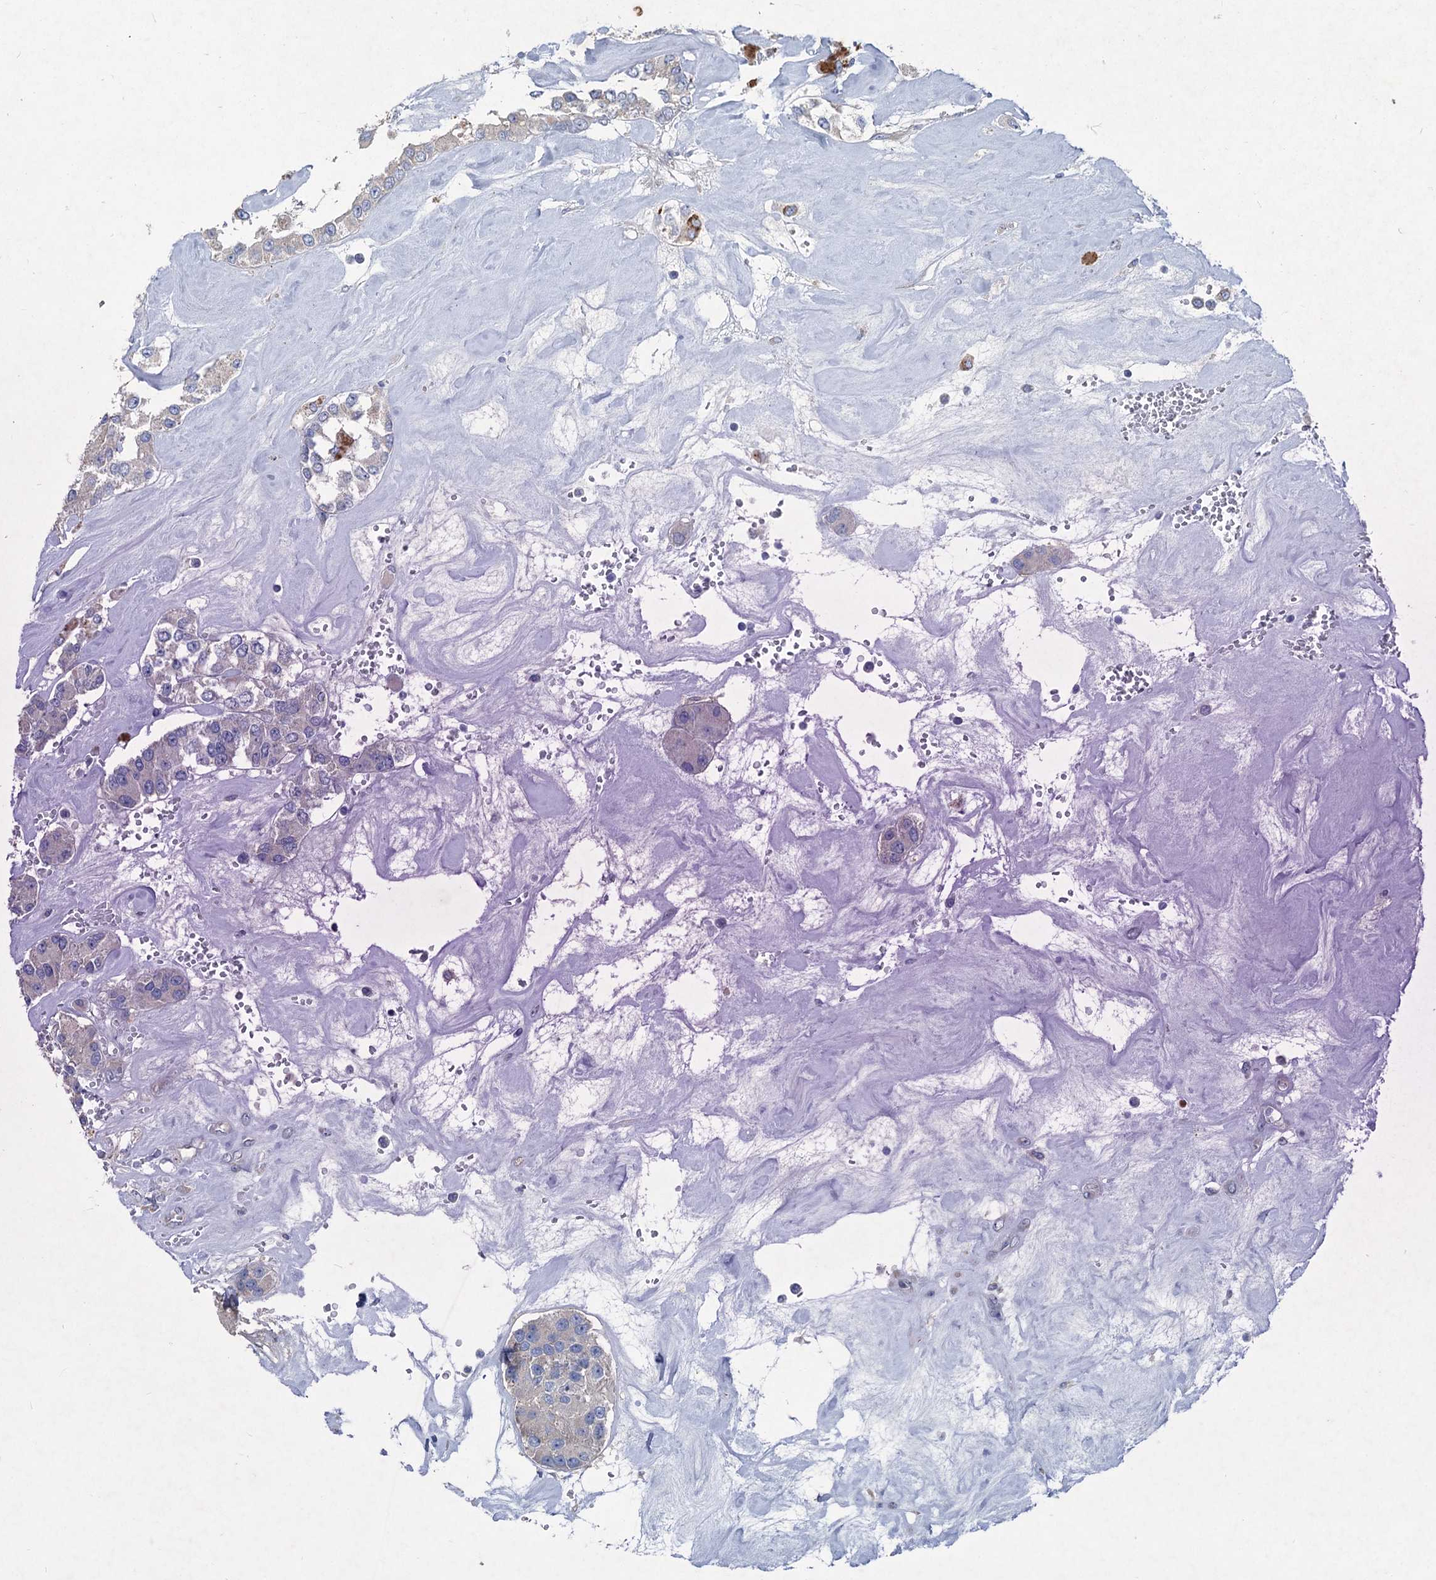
{"staining": {"intensity": "negative", "quantity": "none", "location": "none"}, "tissue": "carcinoid", "cell_type": "Tumor cells", "image_type": "cancer", "snomed": [{"axis": "morphology", "description": "Carcinoid, malignant, NOS"}, {"axis": "topography", "description": "Pancreas"}], "caption": "There is no significant positivity in tumor cells of carcinoid (malignant). (DAB IHC with hematoxylin counter stain).", "gene": "HES2", "patient": {"sex": "male", "age": 41}}